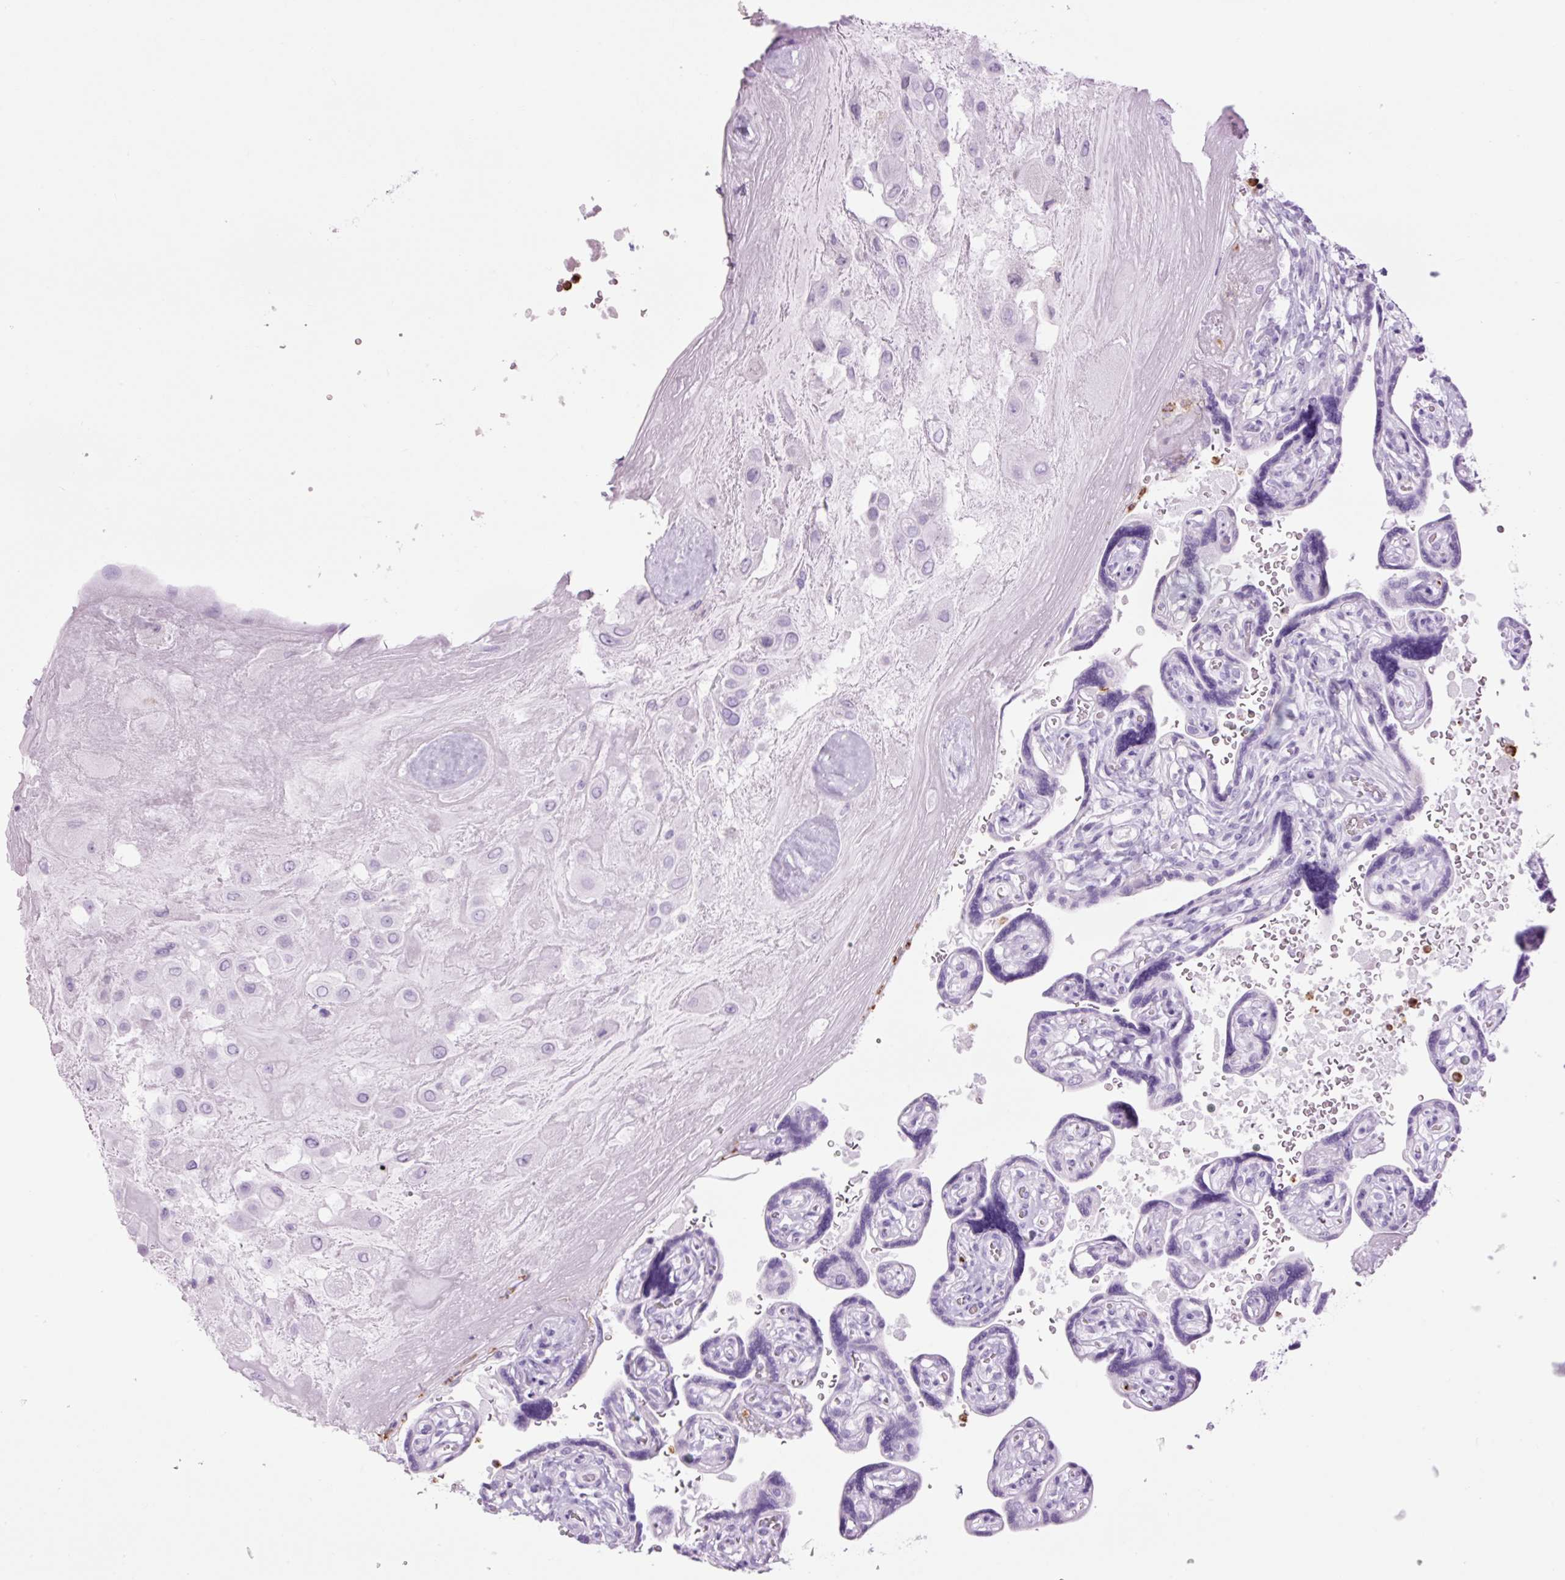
{"staining": {"intensity": "negative", "quantity": "none", "location": "none"}, "tissue": "placenta", "cell_type": "Decidual cells", "image_type": "normal", "snomed": [{"axis": "morphology", "description": "Normal tissue, NOS"}, {"axis": "topography", "description": "Placenta"}], "caption": "This is an immunohistochemistry image of benign placenta. There is no expression in decidual cells.", "gene": "LYZ", "patient": {"sex": "female", "age": 32}}